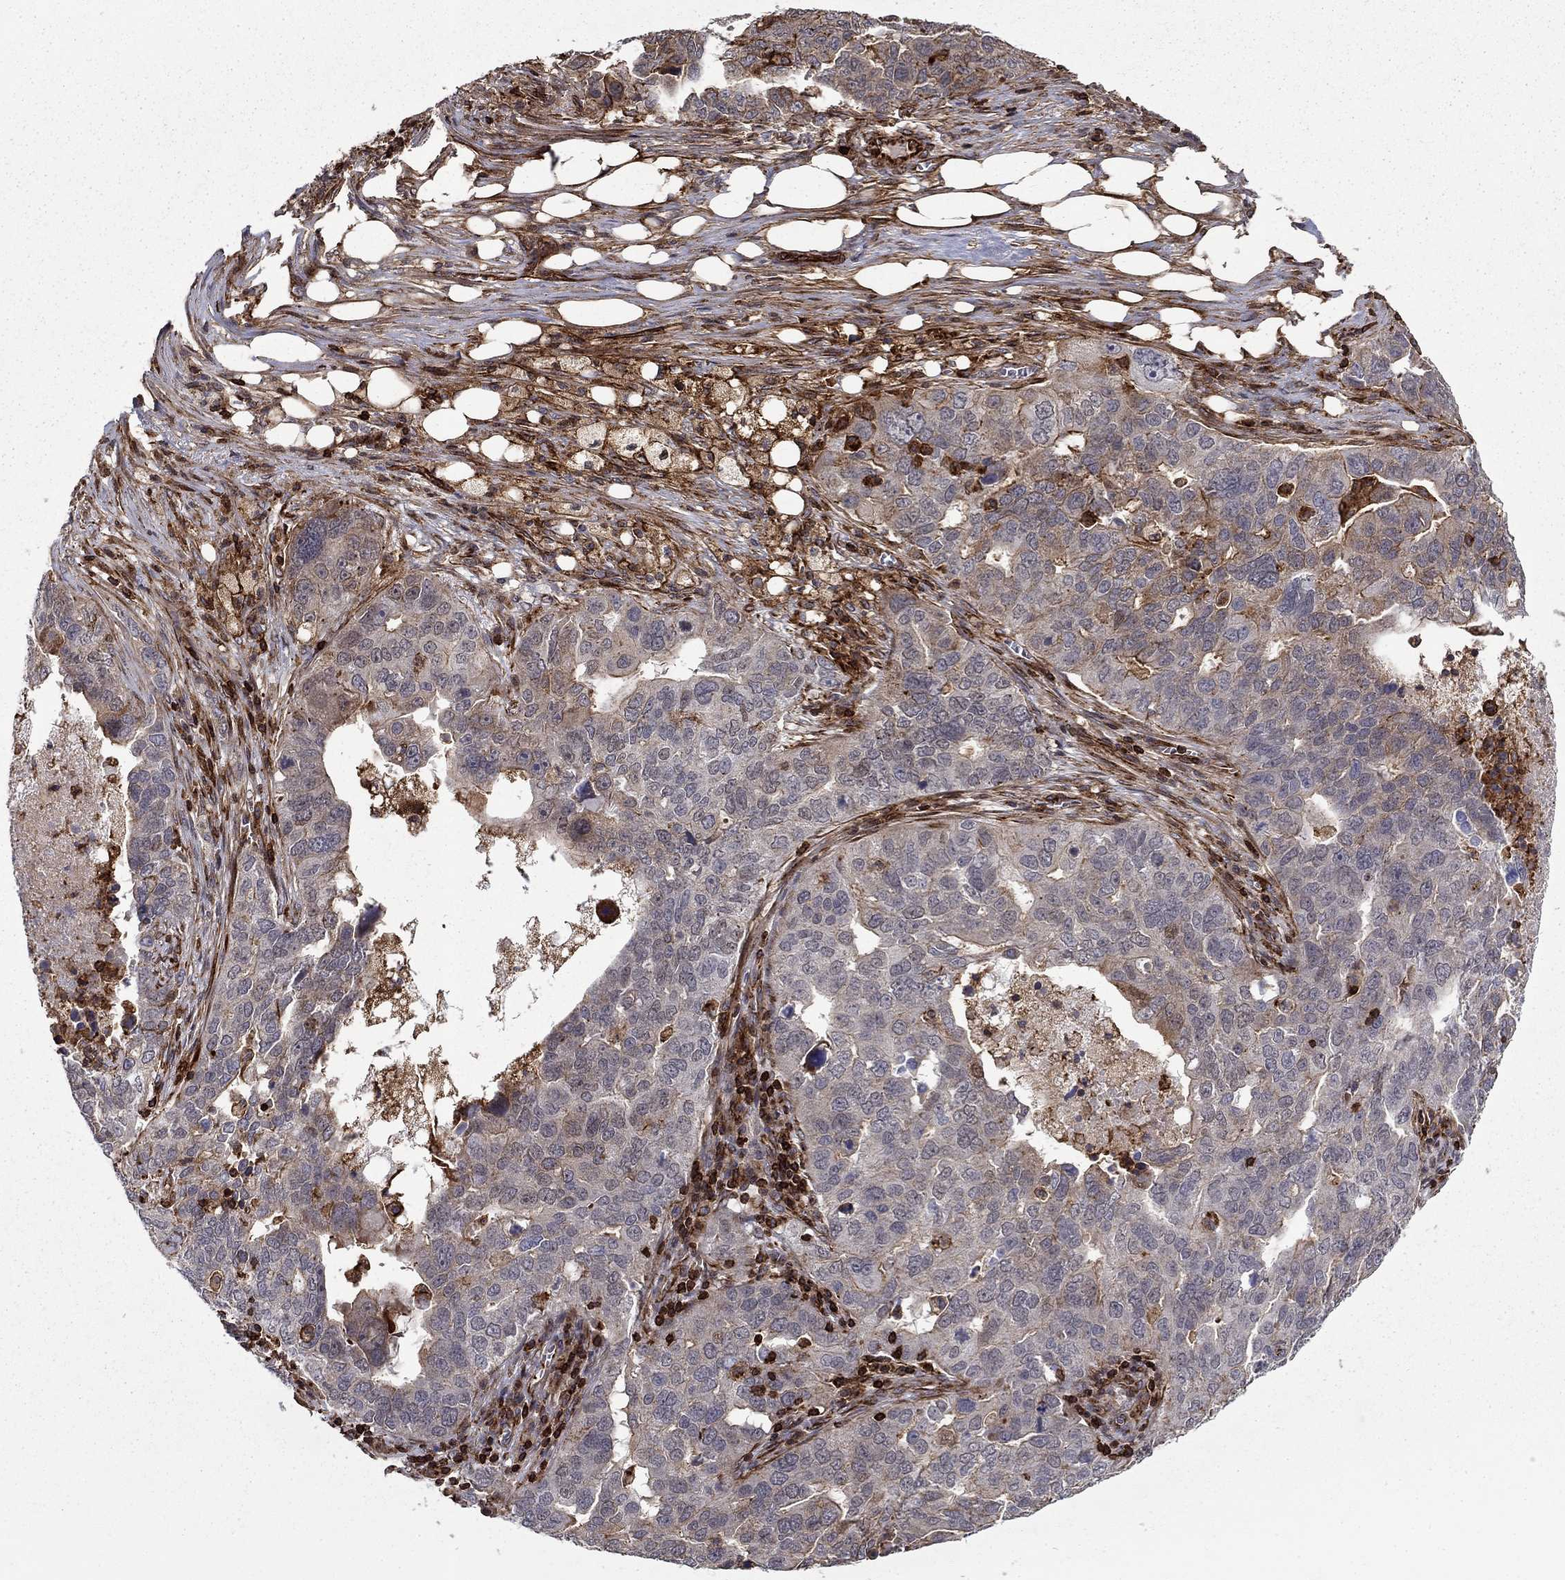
{"staining": {"intensity": "weak", "quantity": "<25%", "location": "cytoplasmic/membranous"}, "tissue": "ovarian cancer", "cell_type": "Tumor cells", "image_type": "cancer", "snomed": [{"axis": "morphology", "description": "Carcinoma, endometroid"}, {"axis": "topography", "description": "Soft tissue"}, {"axis": "topography", "description": "Ovary"}], "caption": "The image displays no significant expression in tumor cells of ovarian endometroid carcinoma. Nuclei are stained in blue.", "gene": "ADM", "patient": {"sex": "female", "age": 52}}